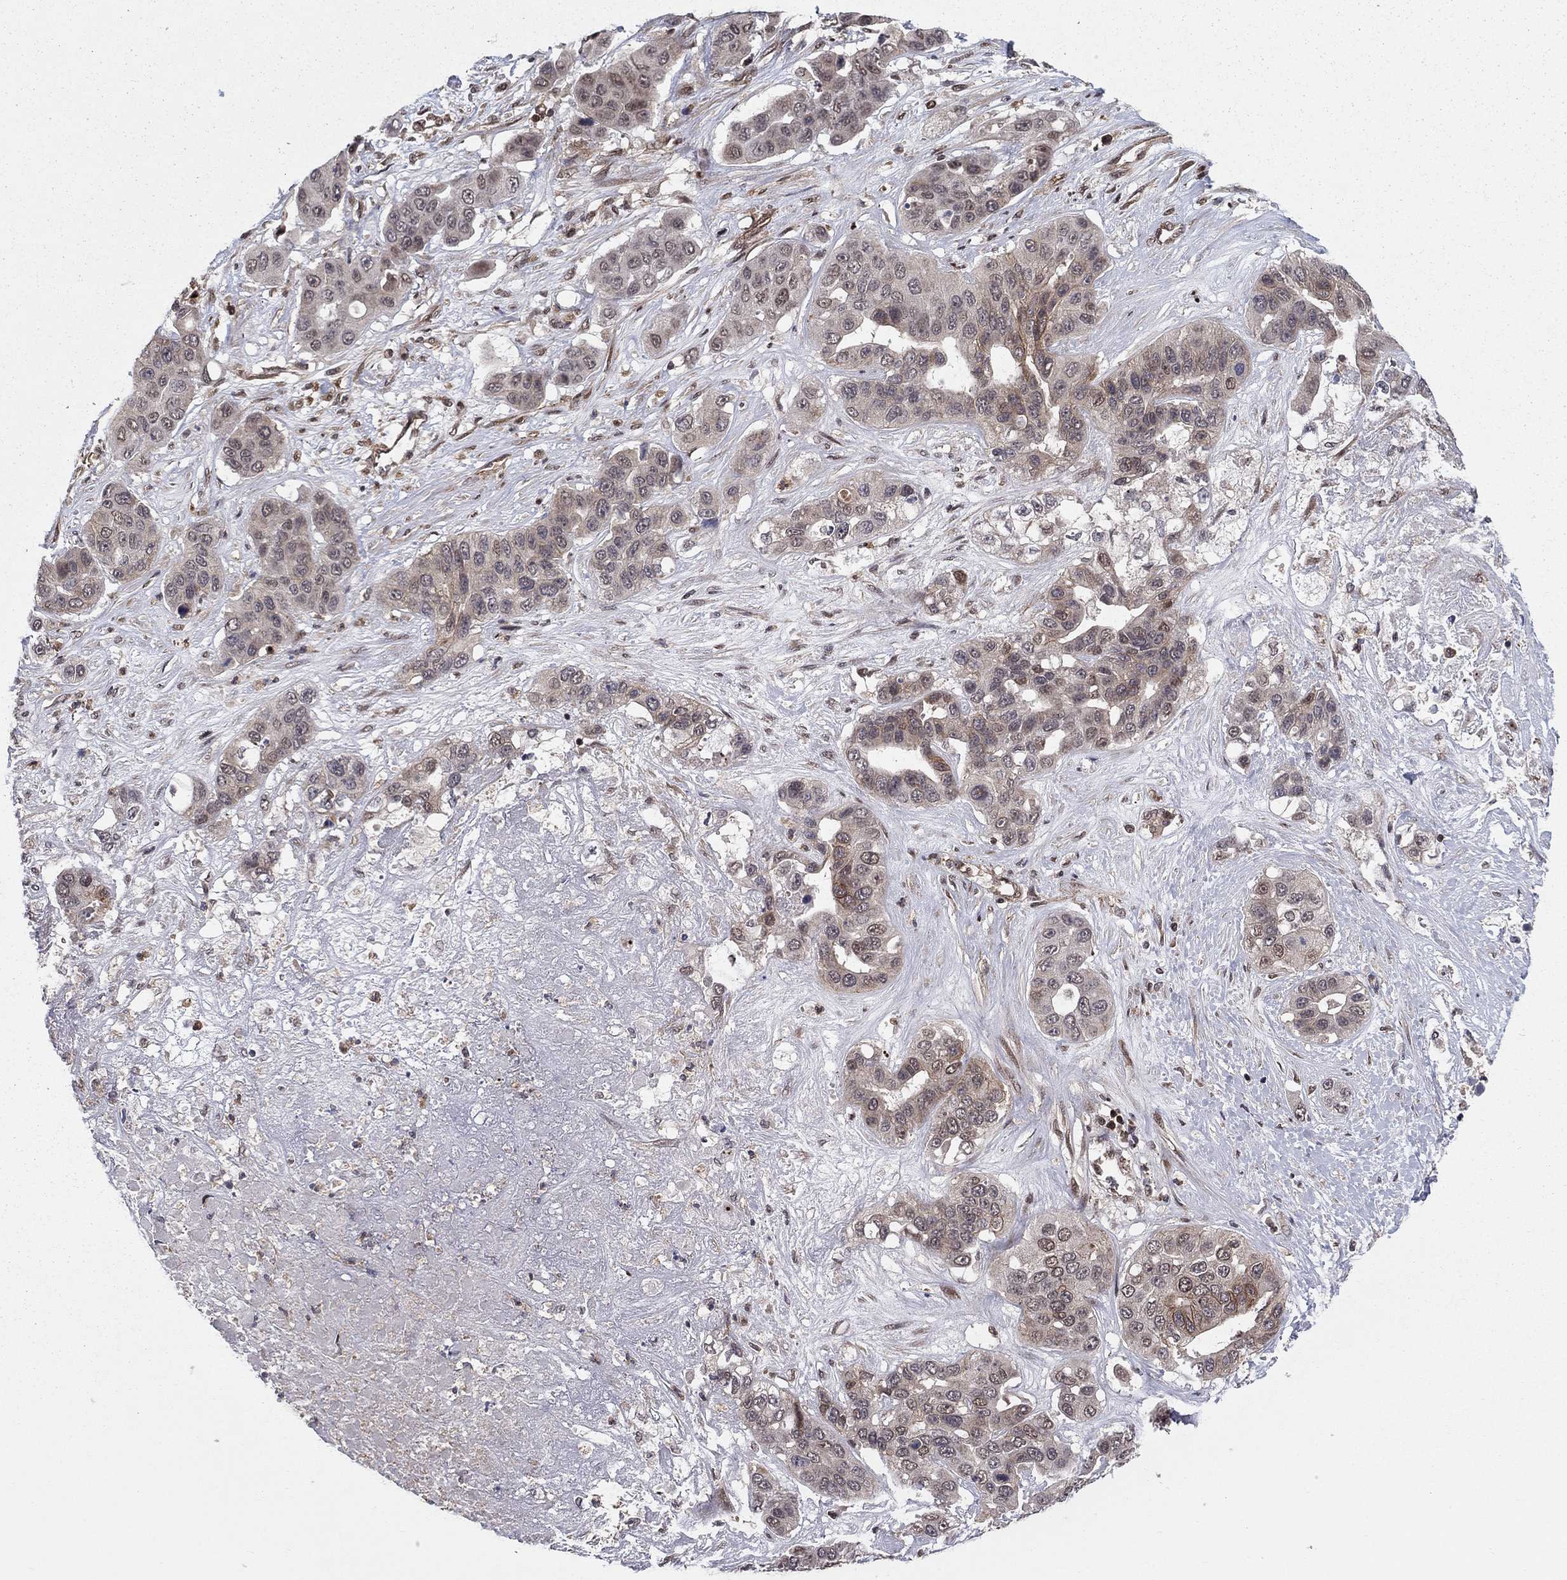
{"staining": {"intensity": "moderate", "quantity": "<25%", "location": "nuclear"}, "tissue": "liver cancer", "cell_type": "Tumor cells", "image_type": "cancer", "snomed": [{"axis": "morphology", "description": "Cholangiocarcinoma"}, {"axis": "topography", "description": "Liver"}], "caption": "Immunohistochemistry of human cholangiocarcinoma (liver) demonstrates low levels of moderate nuclear staining in approximately <25% of tumor cells.", "gene": "SSX2IP", "patient": {"sex": "female", "age": 52}}